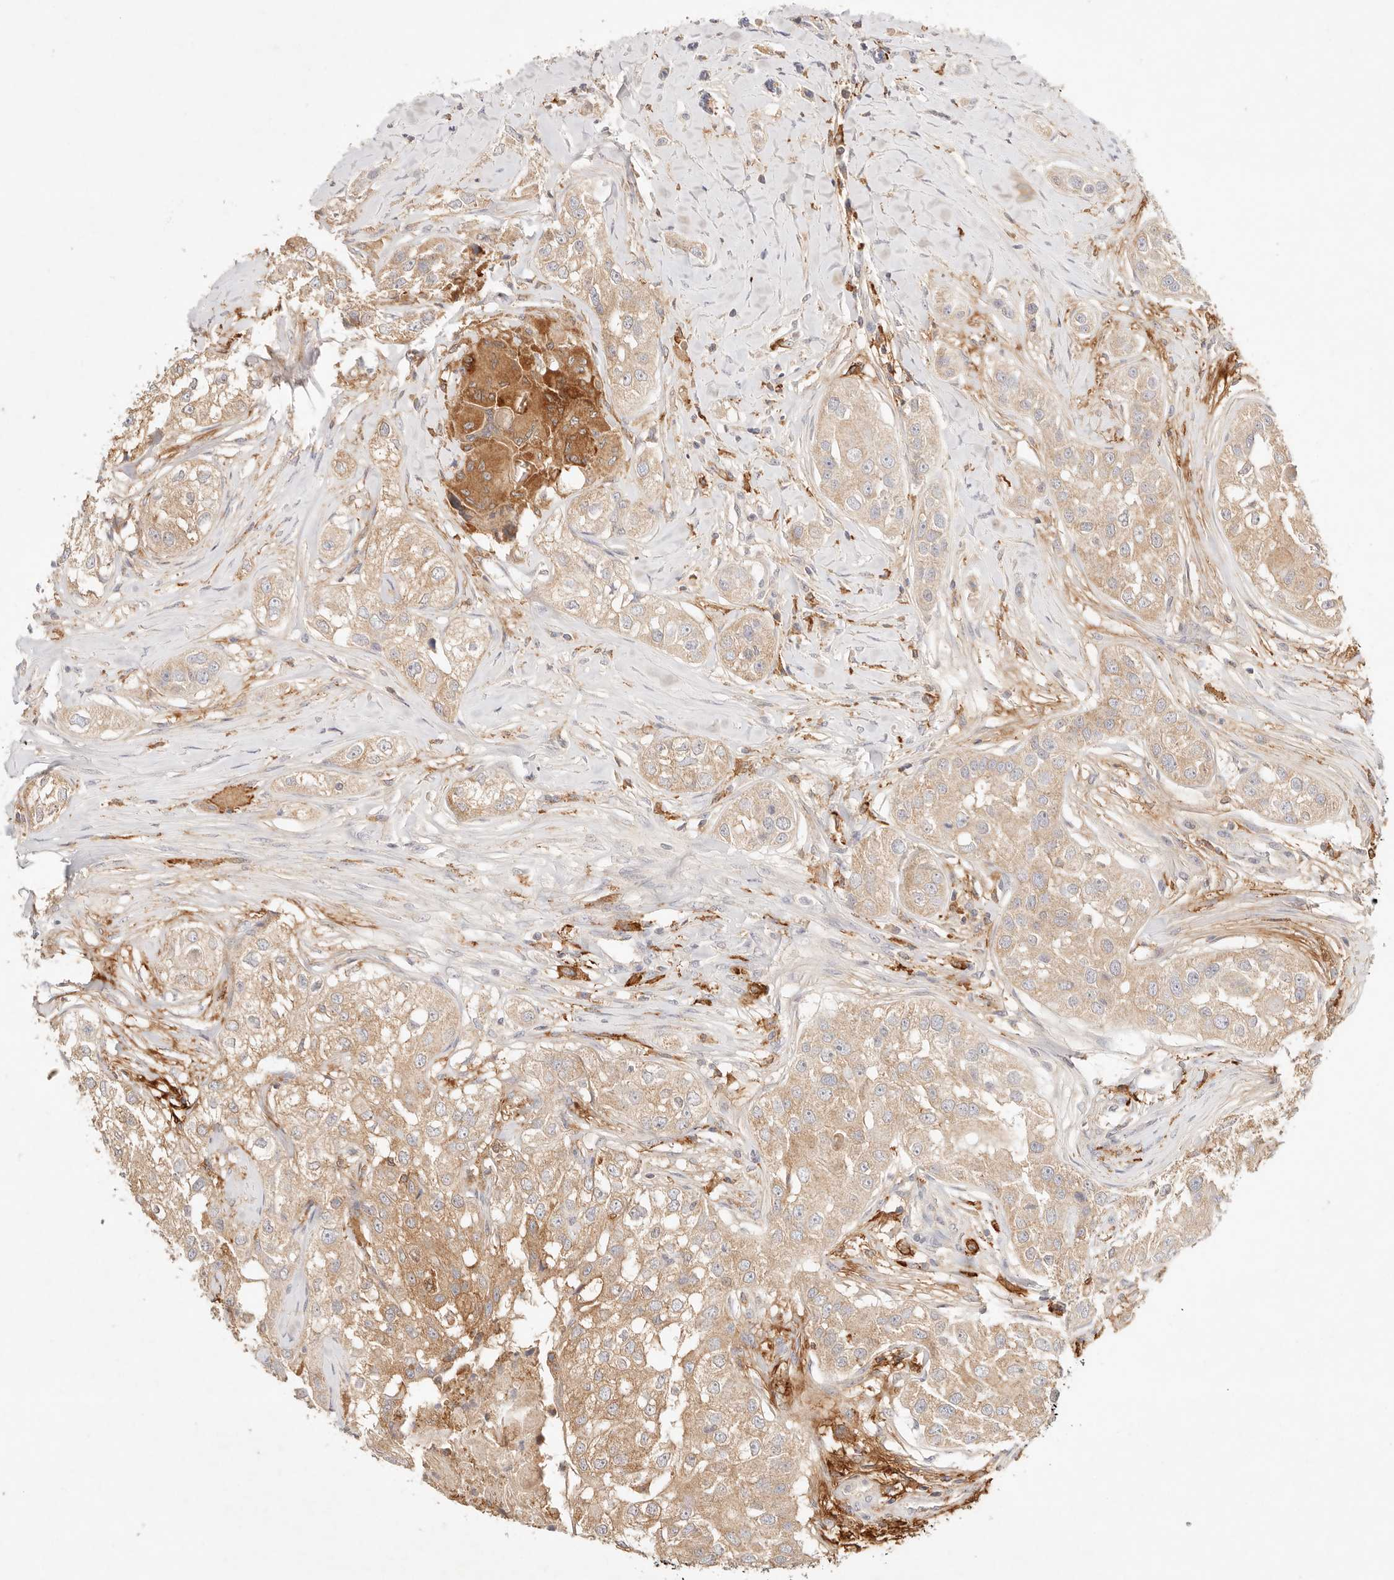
{"staining": {"intensity": "moderate", "quantity": "25%-75%", "location": "cytoplasmic/membranous"}, "tissue": "head and neck cancer", "cell_type": "Tumor cells", "image_type": "cancer", "snomed": [{"axis": "morphology", "description": "Normal tissue, NOS"}, {"axis": "morphology", "description": "Squamous cell carcinoma, NOS"}, {"axis": "topography", "description": "Skeletal muscle"}, {"axis": "topography", "description": "Head-Neck"}], "caption": "Brown immunohistochemical staining in head and neck squamous cell carcinoma reveals moderate cytoplasmic/membranous positivity in about 25%-75% of tumor cells.", "gene": "HK2", "patient": {"sex": "male", "age": 51}}